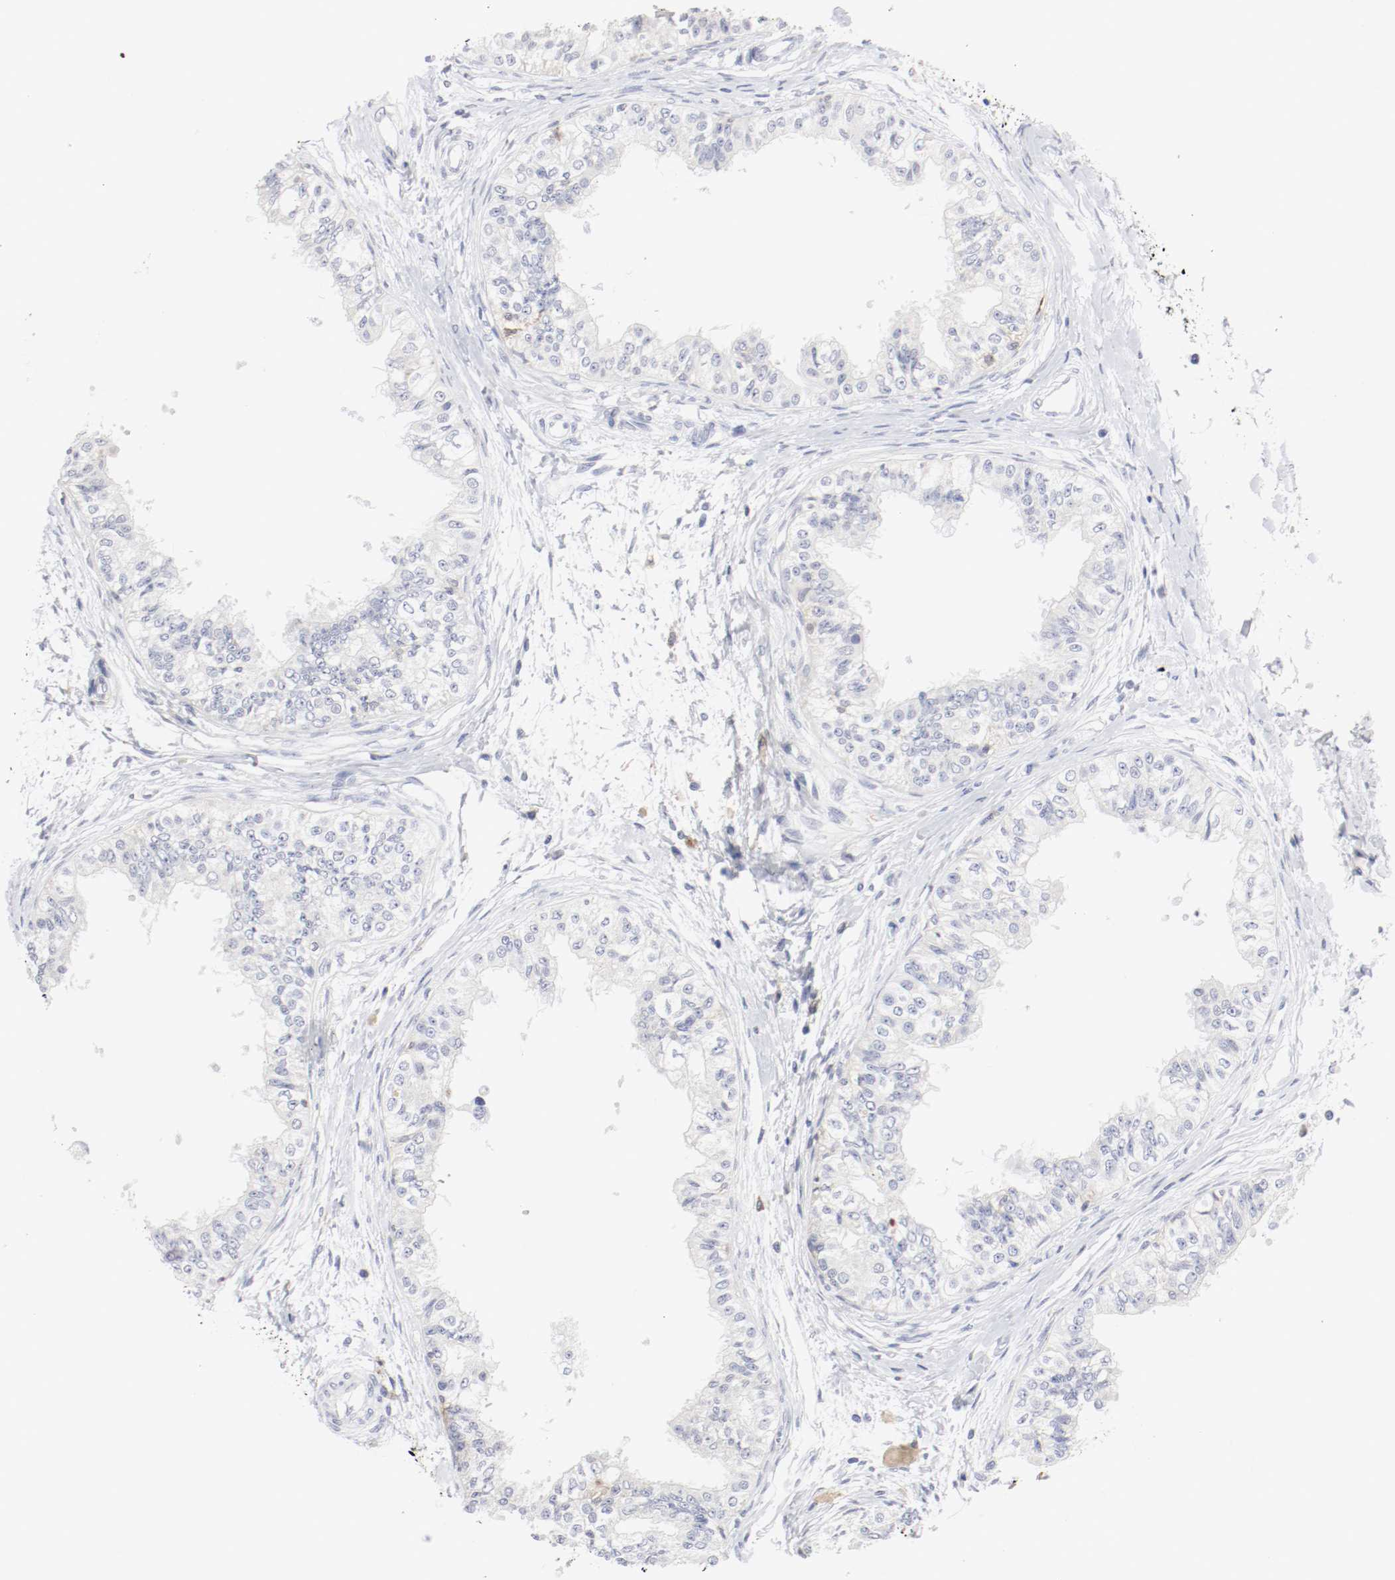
{"staining": {"intensity": "weak", "quantity": "<25%", "location": "cytoplasmic/membranous"}, "tissue": "epididymis", "cell_type": "Glandular cells", "image_type": "normal", "snomed": [{"axis": "morphology", "description": "Normal tissue, NOS"}, {"axis": "morphology", "description": "Adenocarcinoma, metastatic, NOS"}, {"axis": "topography", "description": "Testis"}, {"axis": "topography", "description": "Epididymis"}], "caption": "Immunohistochemistry micrograph of benign epididymis: human epididymis stained with DAB shows no significant protein staining in glandular cells. (IHC, brightfield microscopy, high magnification).", "gene": "ITGAX", "patient": {"sex": "male", "age": 26}}